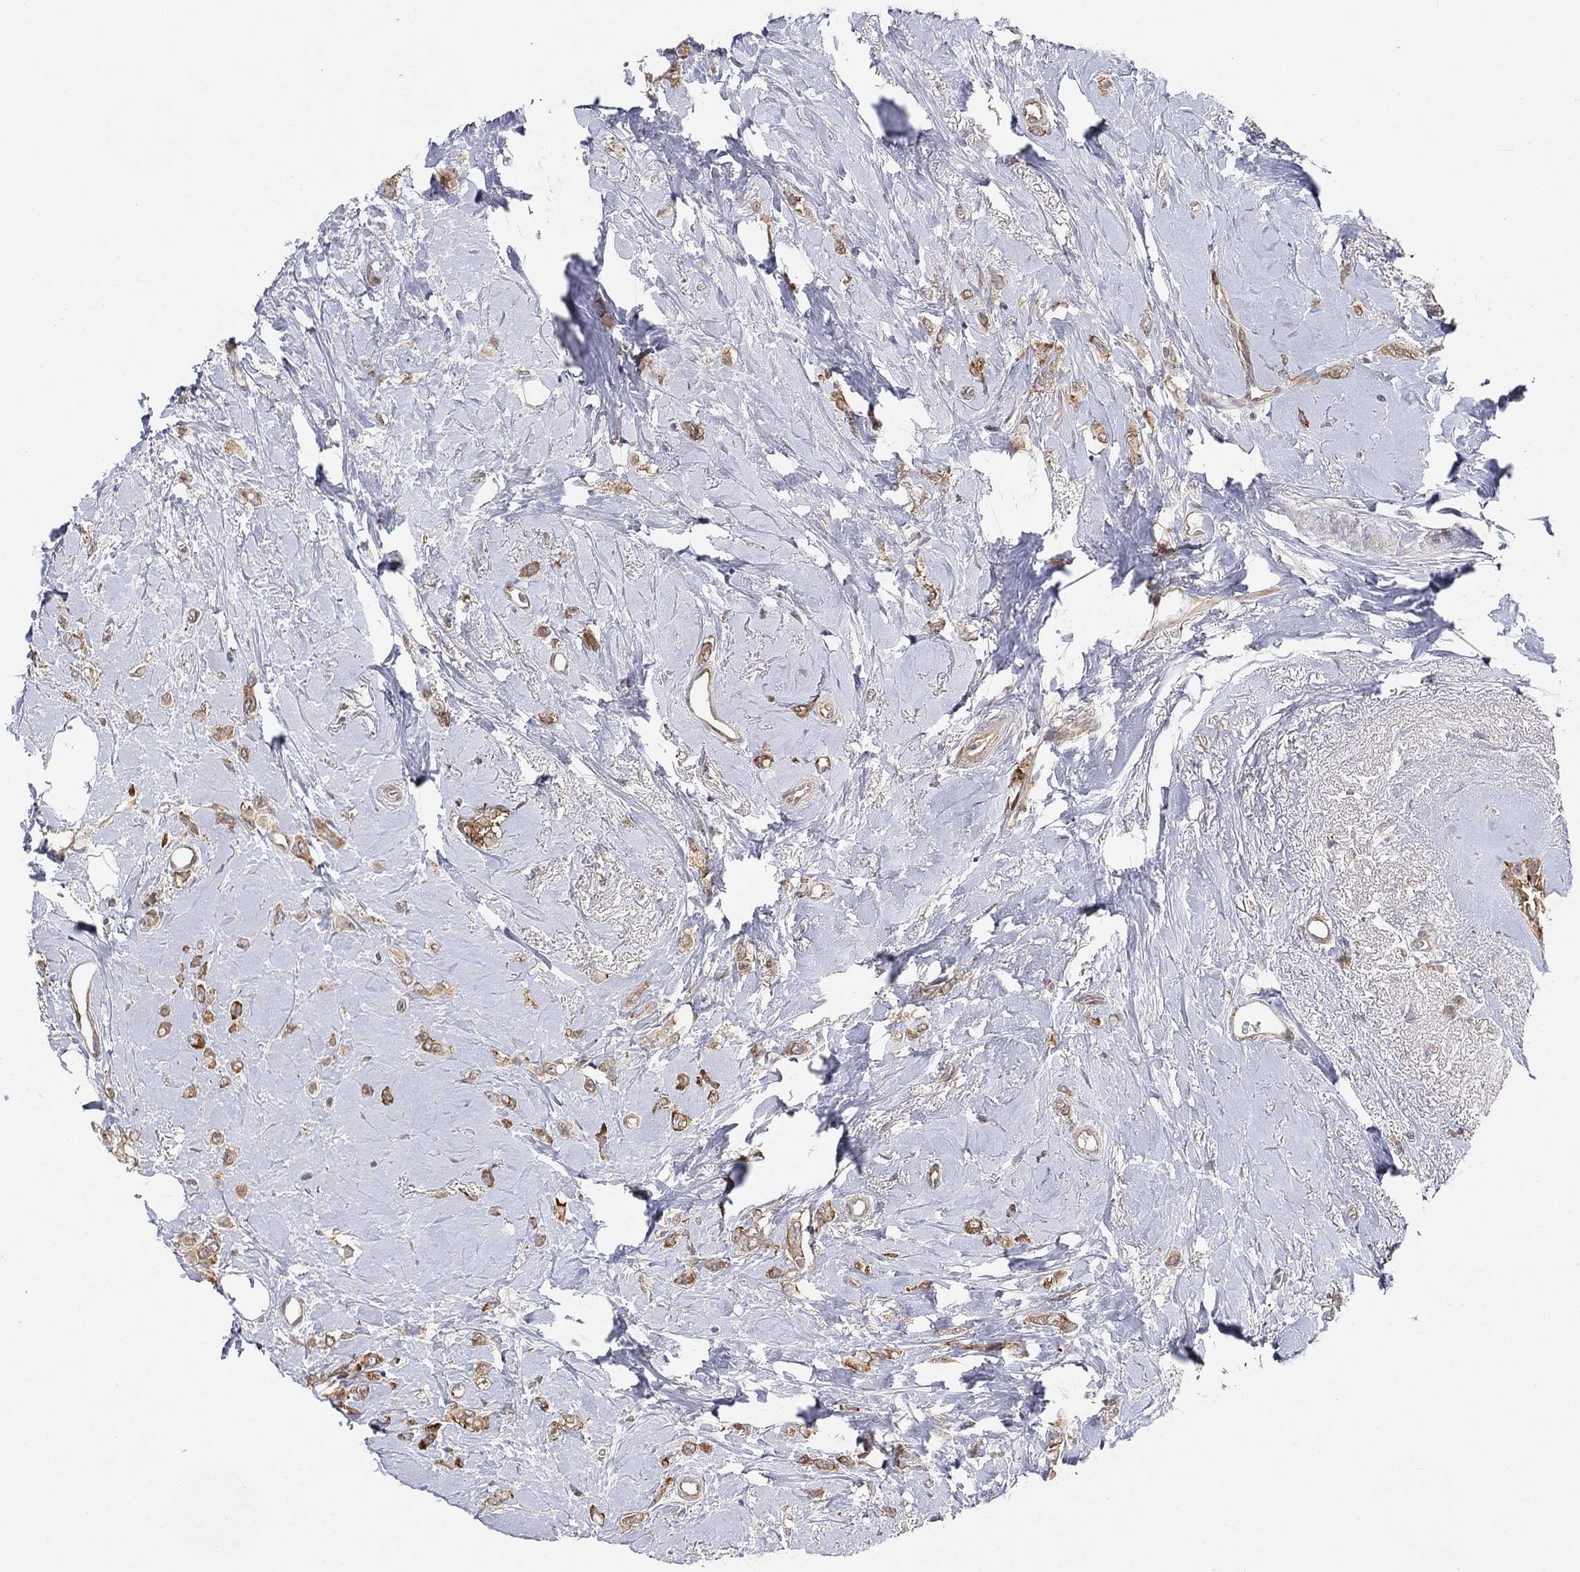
{"staining": {"intensity": "moderate", "quantity": ">75%", "location": "cytoplasmic/membranous"}, "tissue": "breast cancer", "cell_type": "Tumor cells", "image_type": "cancer", "snomed": [{"axis": "morphology", "description": "Lobular carcinoma"}, {"axis": "topography", "description": "Breast"}], "caption": "Immunohistochemical staining of human breast cancer shows medium levels of moderate cytoplasmic/membranous protein positivity in approximately >75% of tumor cells.", "gene": "TMTC4", "patient": {"sex": "female", "age": 66}}